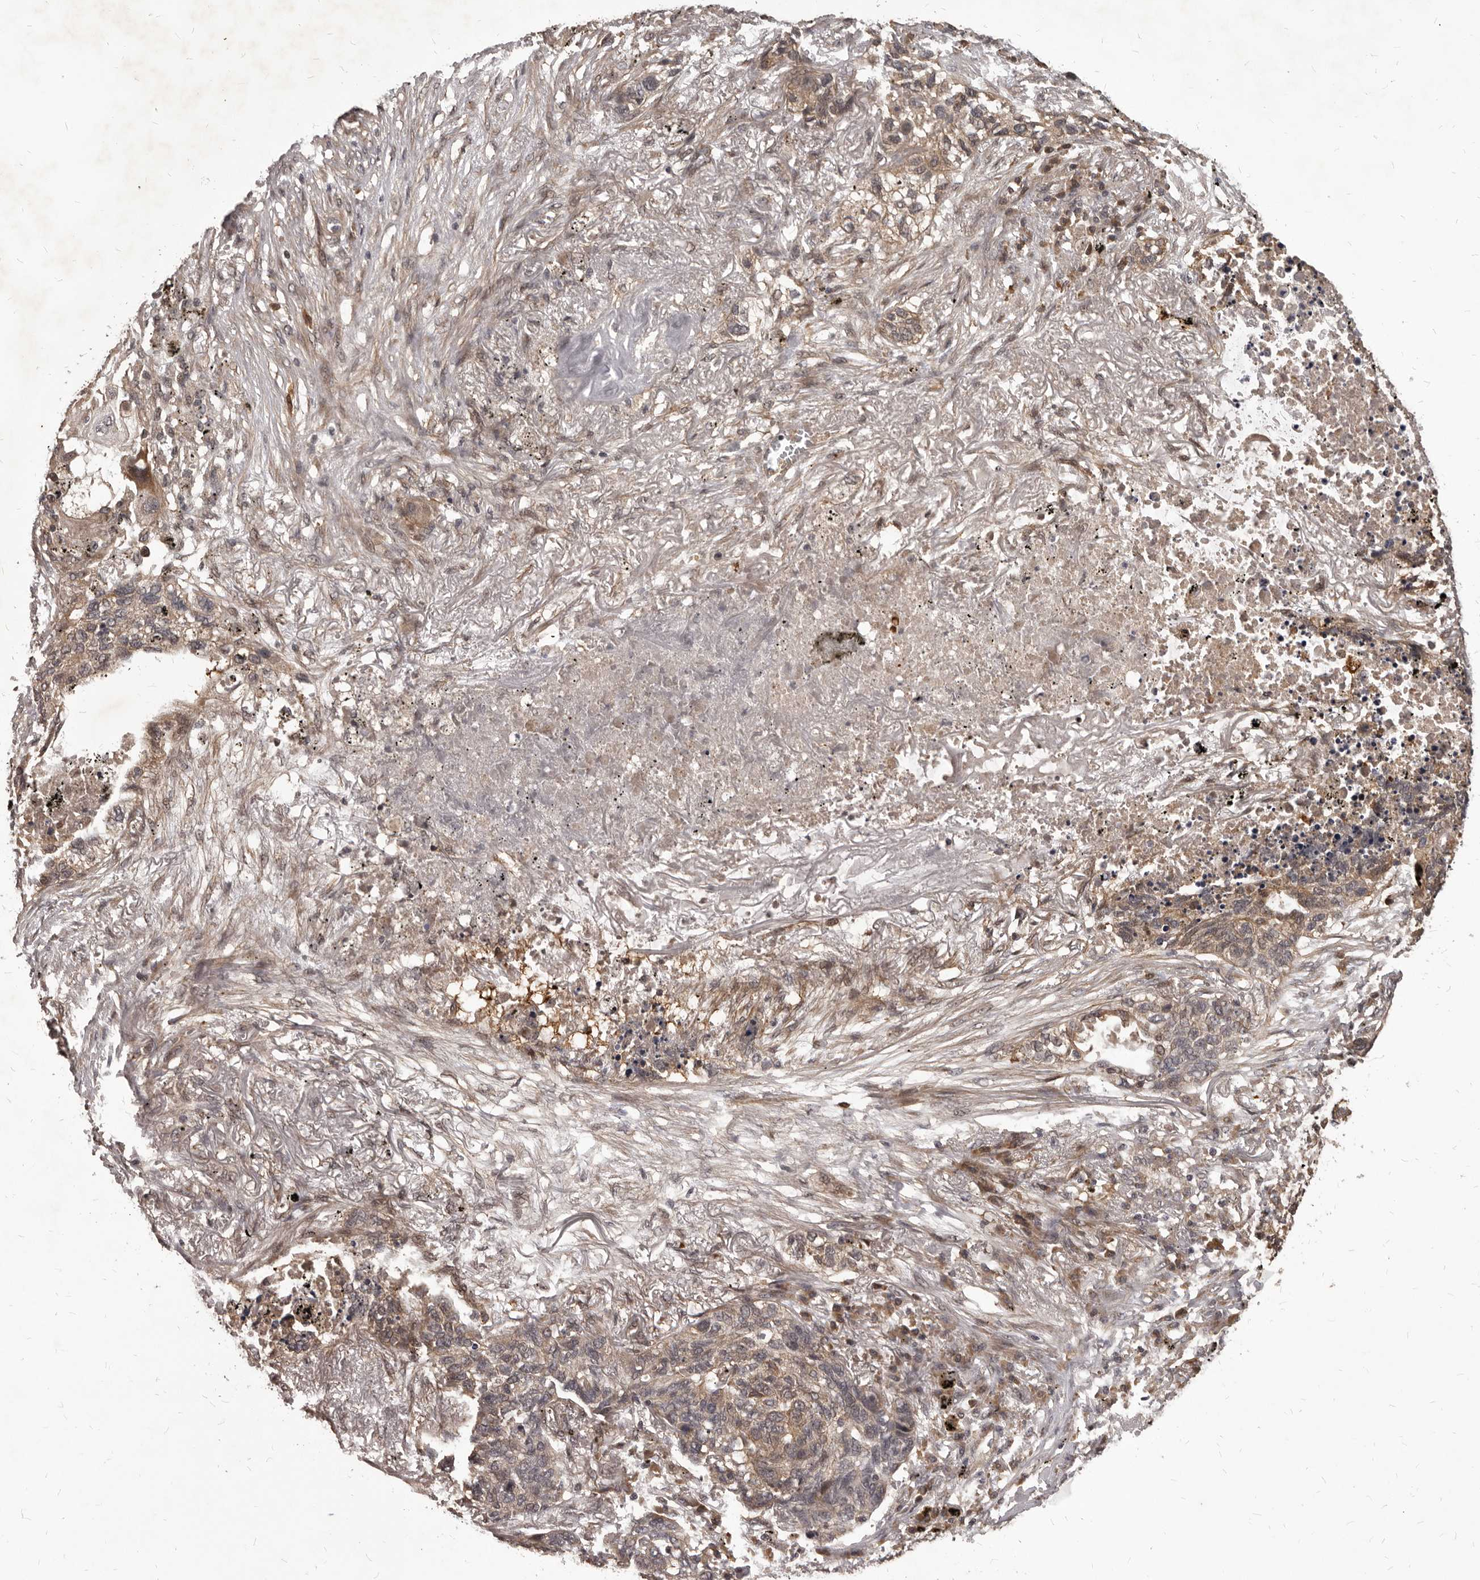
{"staining": {"intensity": "weak", "quantity": ">75%", "location": "cytoplasmic/membranous"}, "tissue": "lung cancer", "cell_type": "Tumor cells", "image_type": "cancer", "snomed": [{"axis": "morphology", "description": "Squamous cell carcinoma, NOS"}, {"axis": "topography", "description": "Lung"}], "caption": "Brown immunohistochemical staining in lung cancer (squamous cell carcinoma) shows weak cytoplasmic/membranous positivity in approximately >75% of tumor cells. The protein is stained brown, and the nuclei are stained in blue (DAB IHC with brightfield microscopy, high magnification).", "gene": "GABPB2", "patient": {"sex": "female", "age": 63}}